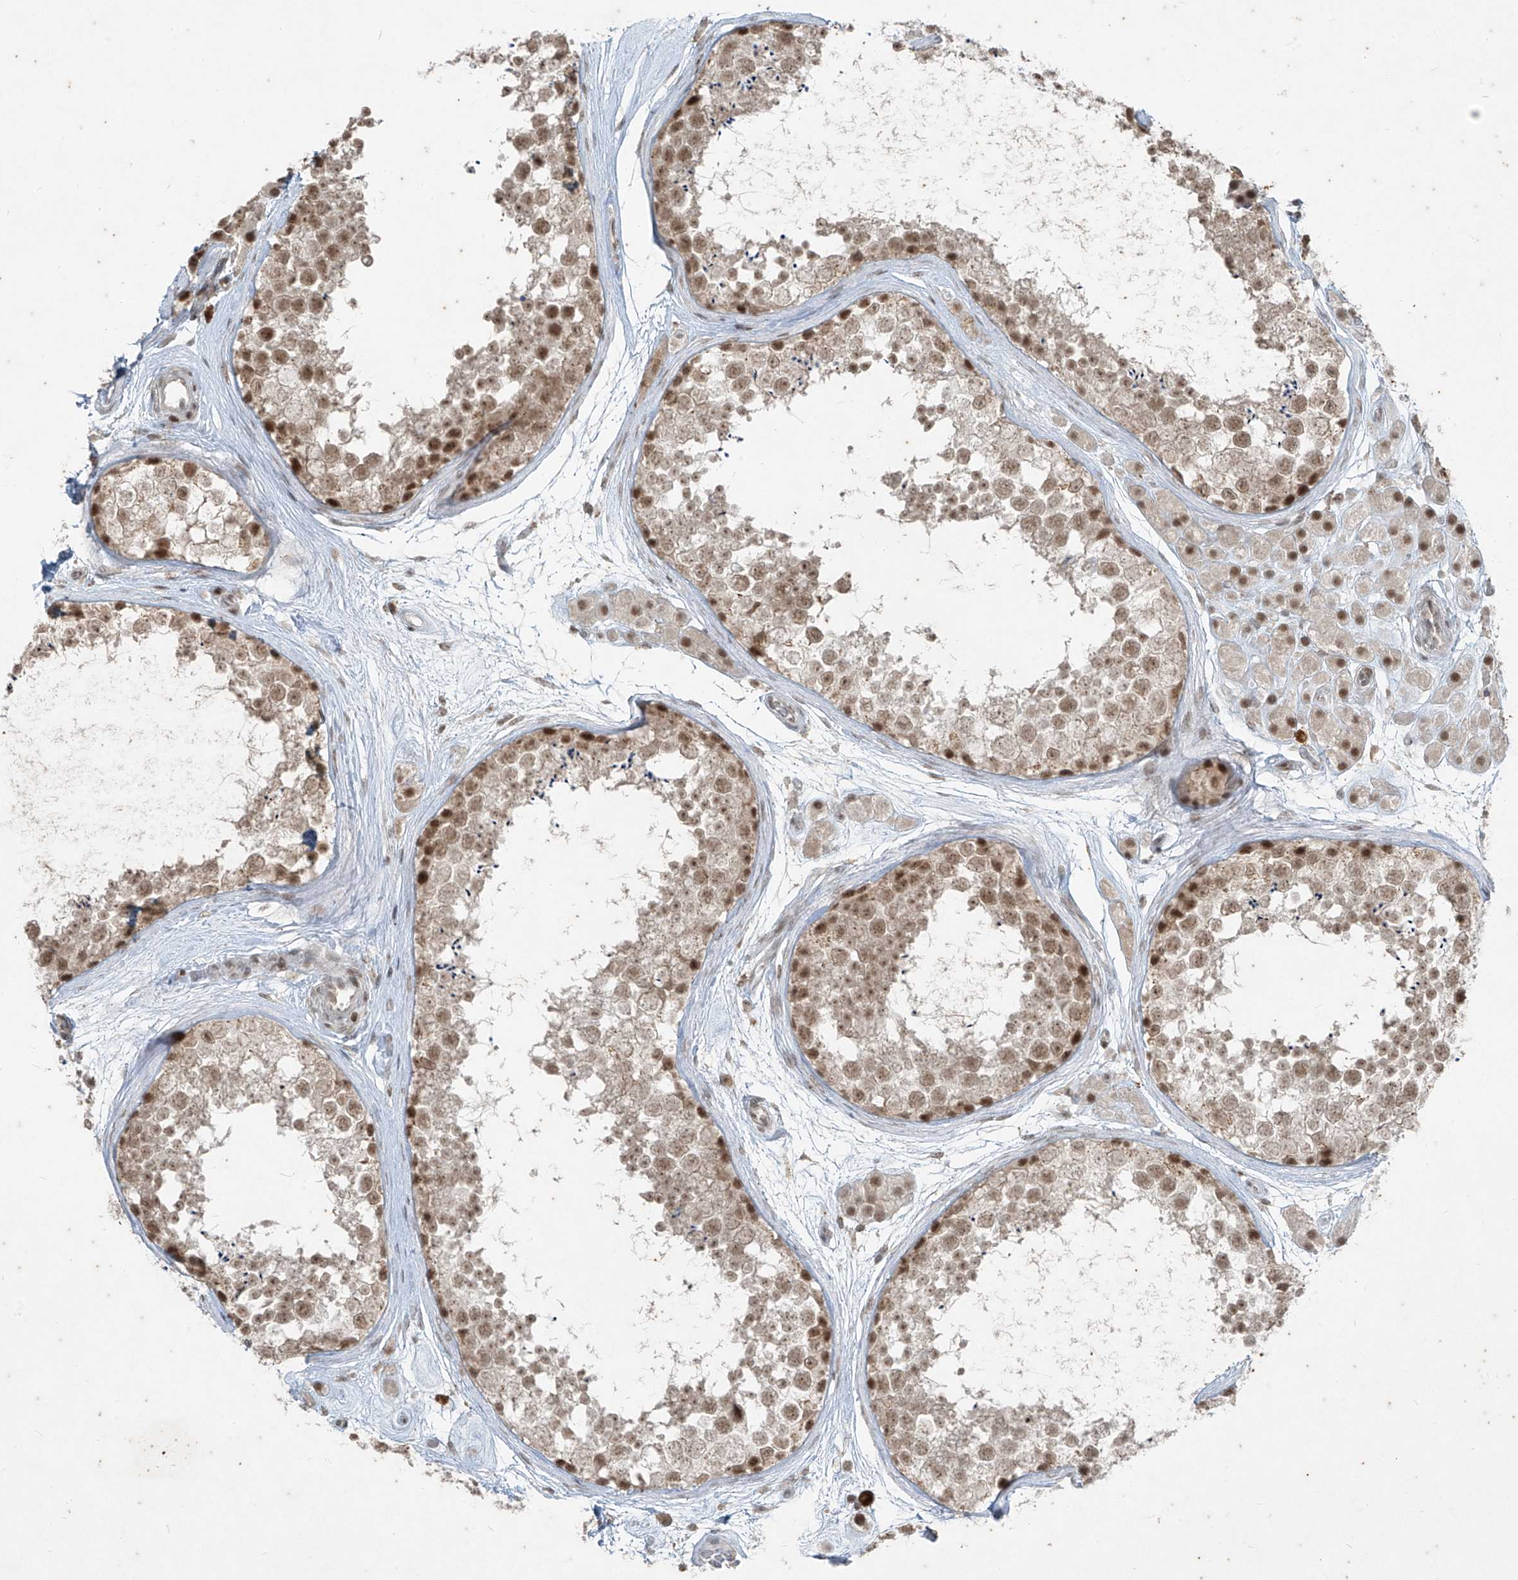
{"staining": {"intensity": "moderate", "quantity": ">75%", "location": "nuclear"}, "tissue": "testis", "cell_type": "Cells in seminiferous ducts", "image_type": "normal", "snomed": [{"axis": "morphology", "description": "Normal tissue, NOS"}, {"axis": "topography", "description": "Testis"}], "caption": "Immunohistochemistry (IHC) (DAB) staining of benign testis displays moderate nuclear protein positivity in about >75% of cells in seminiferous ducts. The staining is performed using DAB brown chromogen to label protein expression. The nuclei are counter-stained blue using hematoxylin.", "gene": "ZNF354B", "patient": {"sex": "male", "age": 56}}